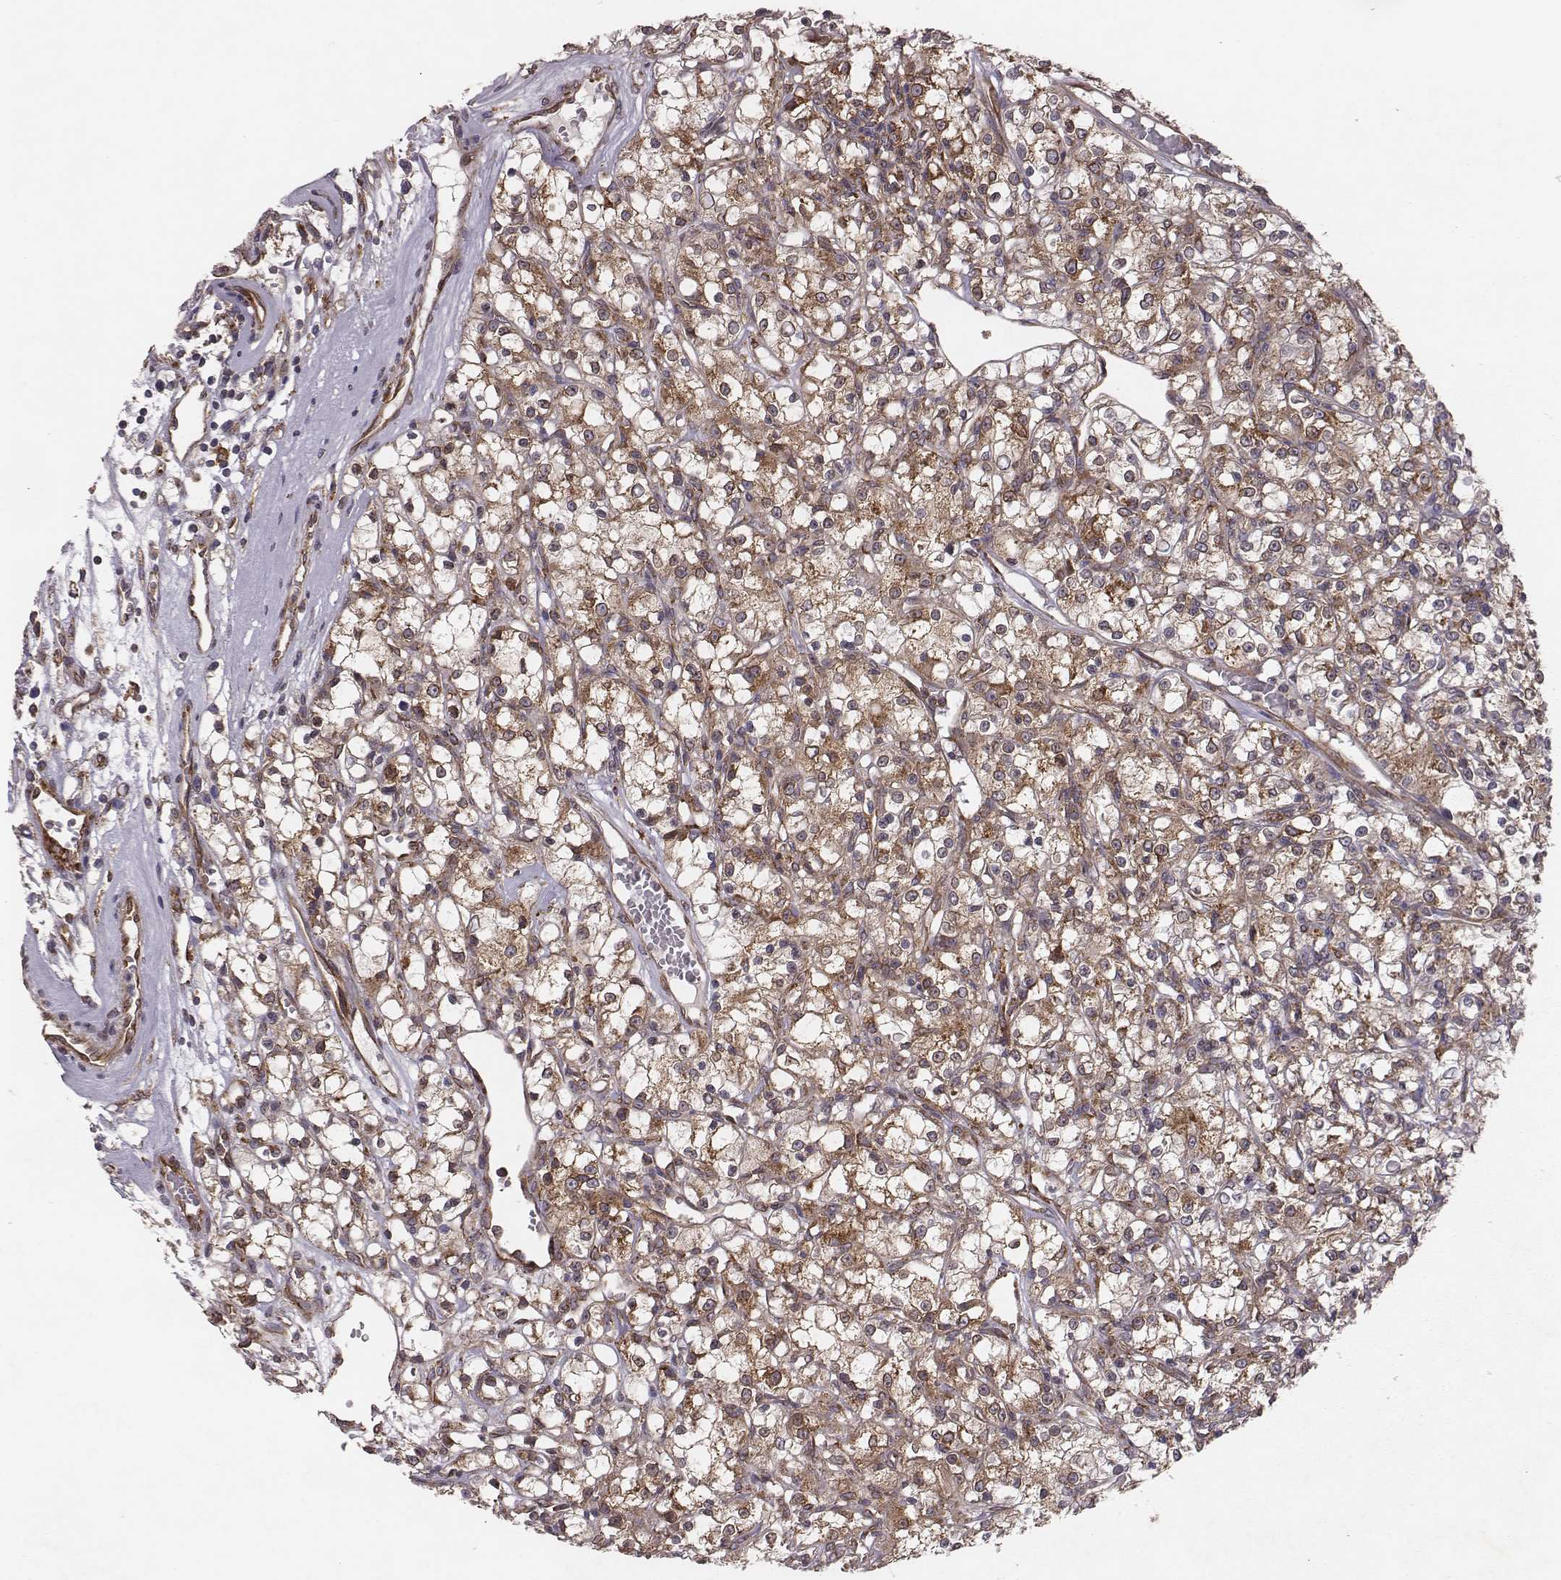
{"staining": {"intensity": "moderate", "quantity": ">75%", "location": "cytoplasmic/membranous,nuclear"}, "tissue": "renal cancer", "cell_type": "Tumor cells", "image_type": "cancer", "snomed": [{"axis": "morphology", "description": "Adenocarcinoma, NOS"}, {"axis": "topography", "description": "Kidney"}], "caption": "An immunohistochemistry image of tumor tissue is shown. Protein staining in brown labels moderate cytoplasmic/membranous and nuclear positivity in renal cancer (adenocarcinoma) within tumor cells.", "gene": "TXLNA", "patient": {"sex": "female", "age": 59}}